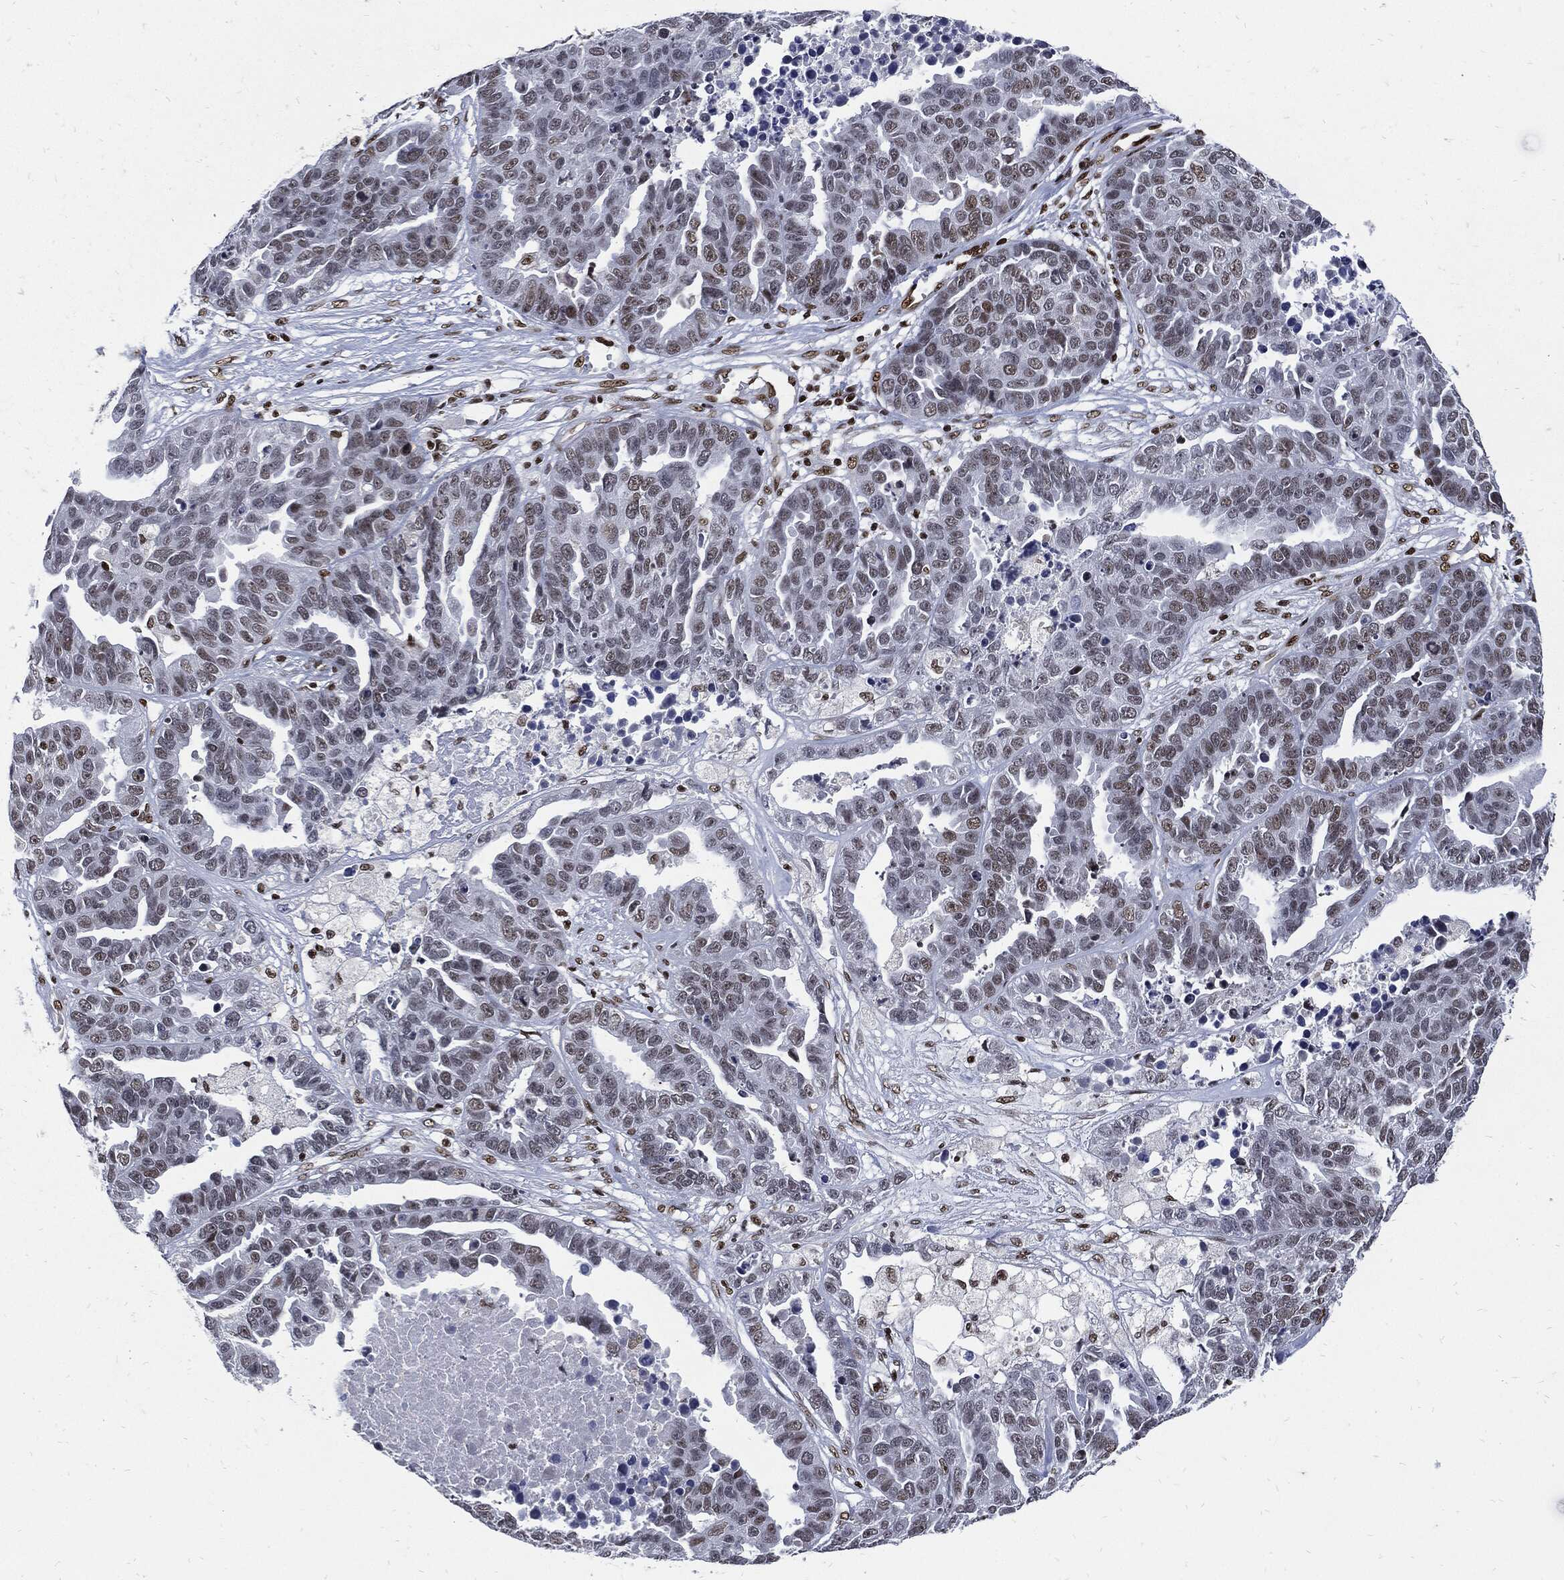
{"staining": {"intensity": "negative", "quantity": "none", "location": "none"}, "tissue": "ovarian cancer", "cell_type": "Tumor cells", "image_type": "cancer", "snomed": [{"axis": "morphology", "description": "Cystadenocarcinoma, serous, NOS"}, {"axis": "topography", "description": "Ovary"}], "caption": "Photomicrograph shows no protein expression in tumor cells of serous cystadenocarcinoma (ovarian) tissue.", "gene": "TERF2", "patient": {"sex": "female", "age": 87}}